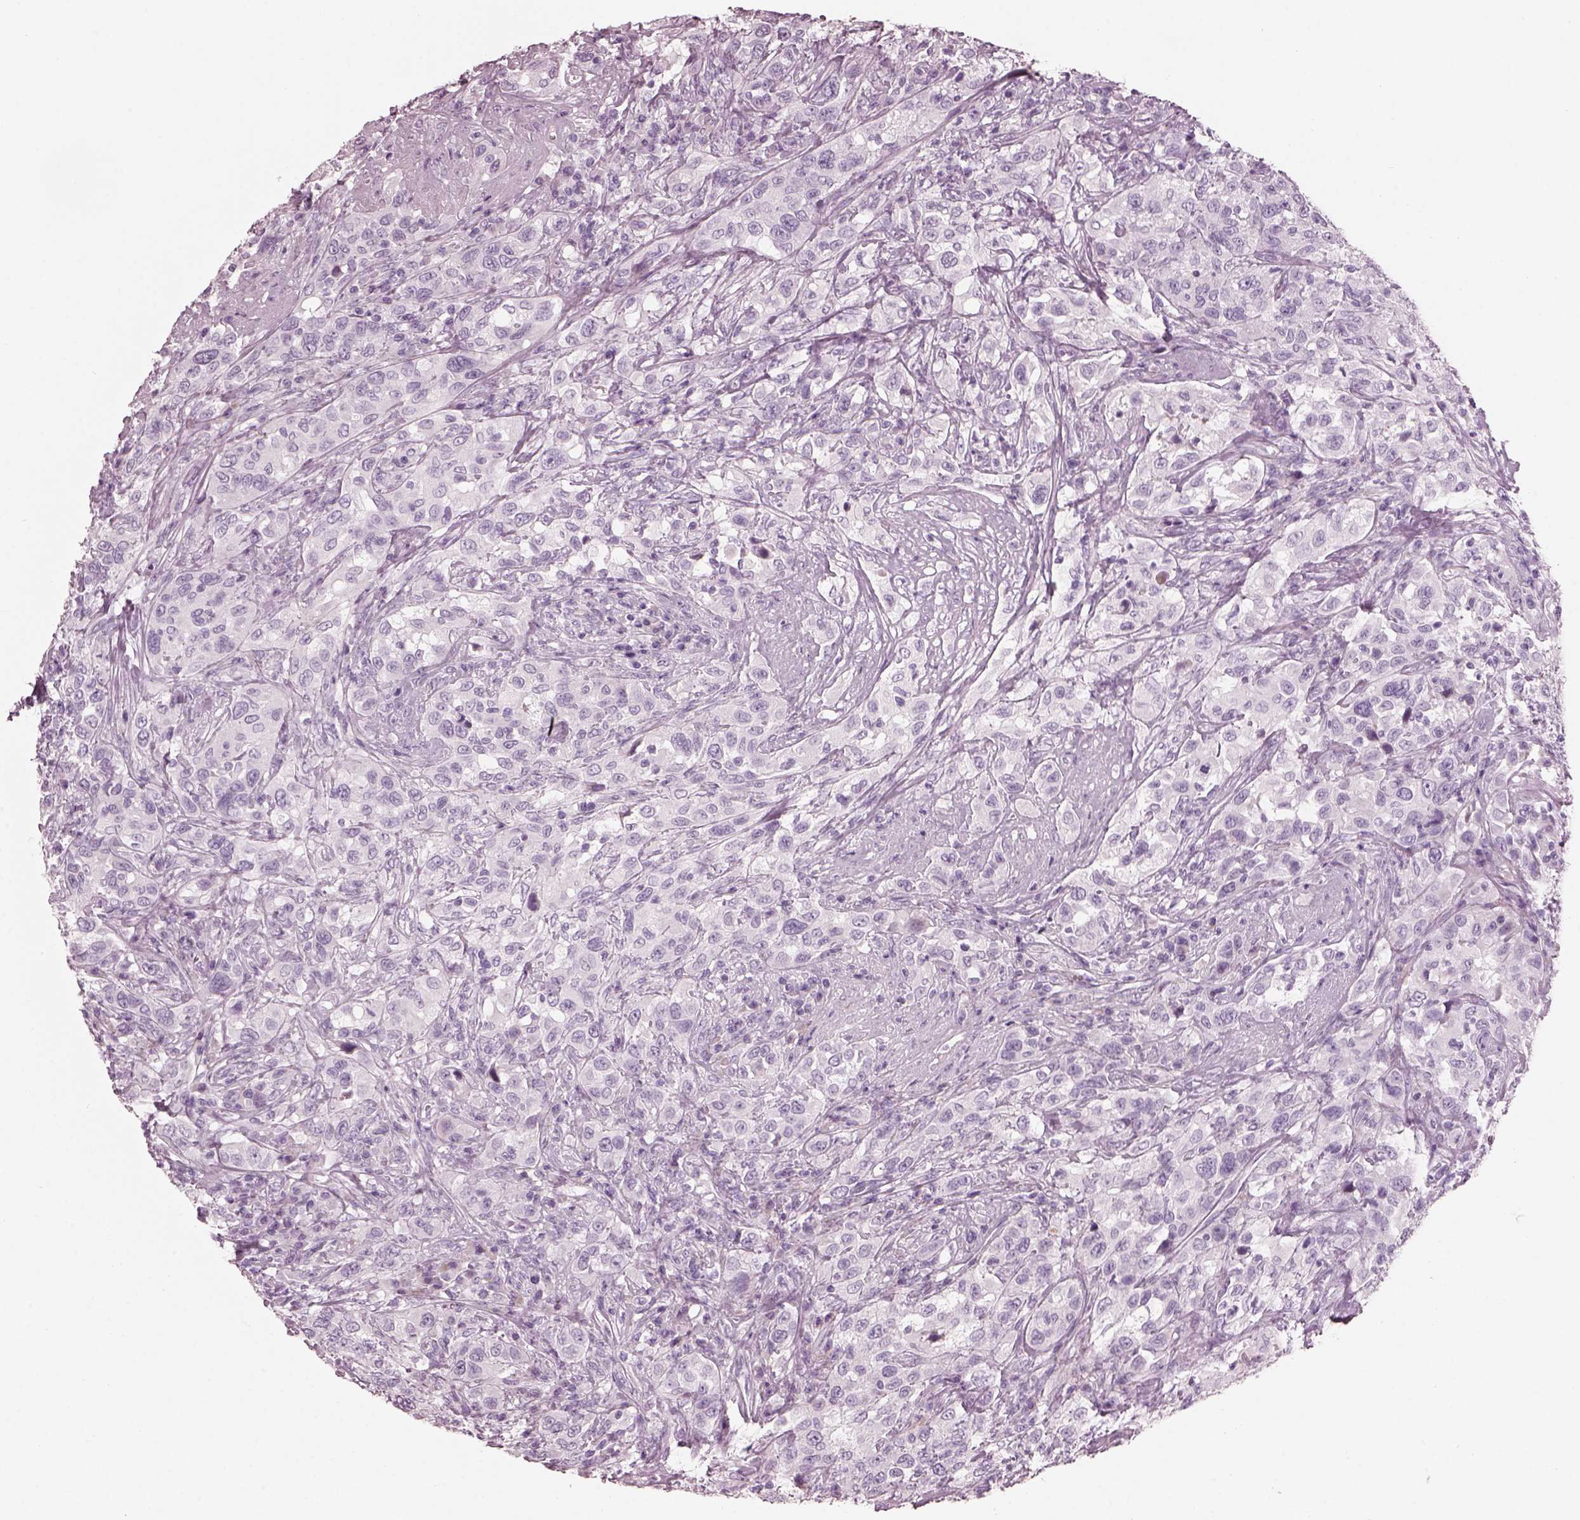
{"staining": {"intensity": "negative", "quantity": "none", "location": "none"}, "tissue": "urothelial cancer", "cell_type": "Tumor cells", "image_type": "cancer", "snomed": [{"axis": "morphology", "description": "Urothelial carcinoma, NOS"}, {"axis": "morphology", "description": "Urothelial carcinoma, High grade"}, {"axis": "topography", "description": "Urinary bladder"}], "caption": "An image of urothelial cancer stained for a protein demonstrates no brown staining in tumor cells.", "gene": "HYDIN", "patient": {"sex": "female", "age": 64}}